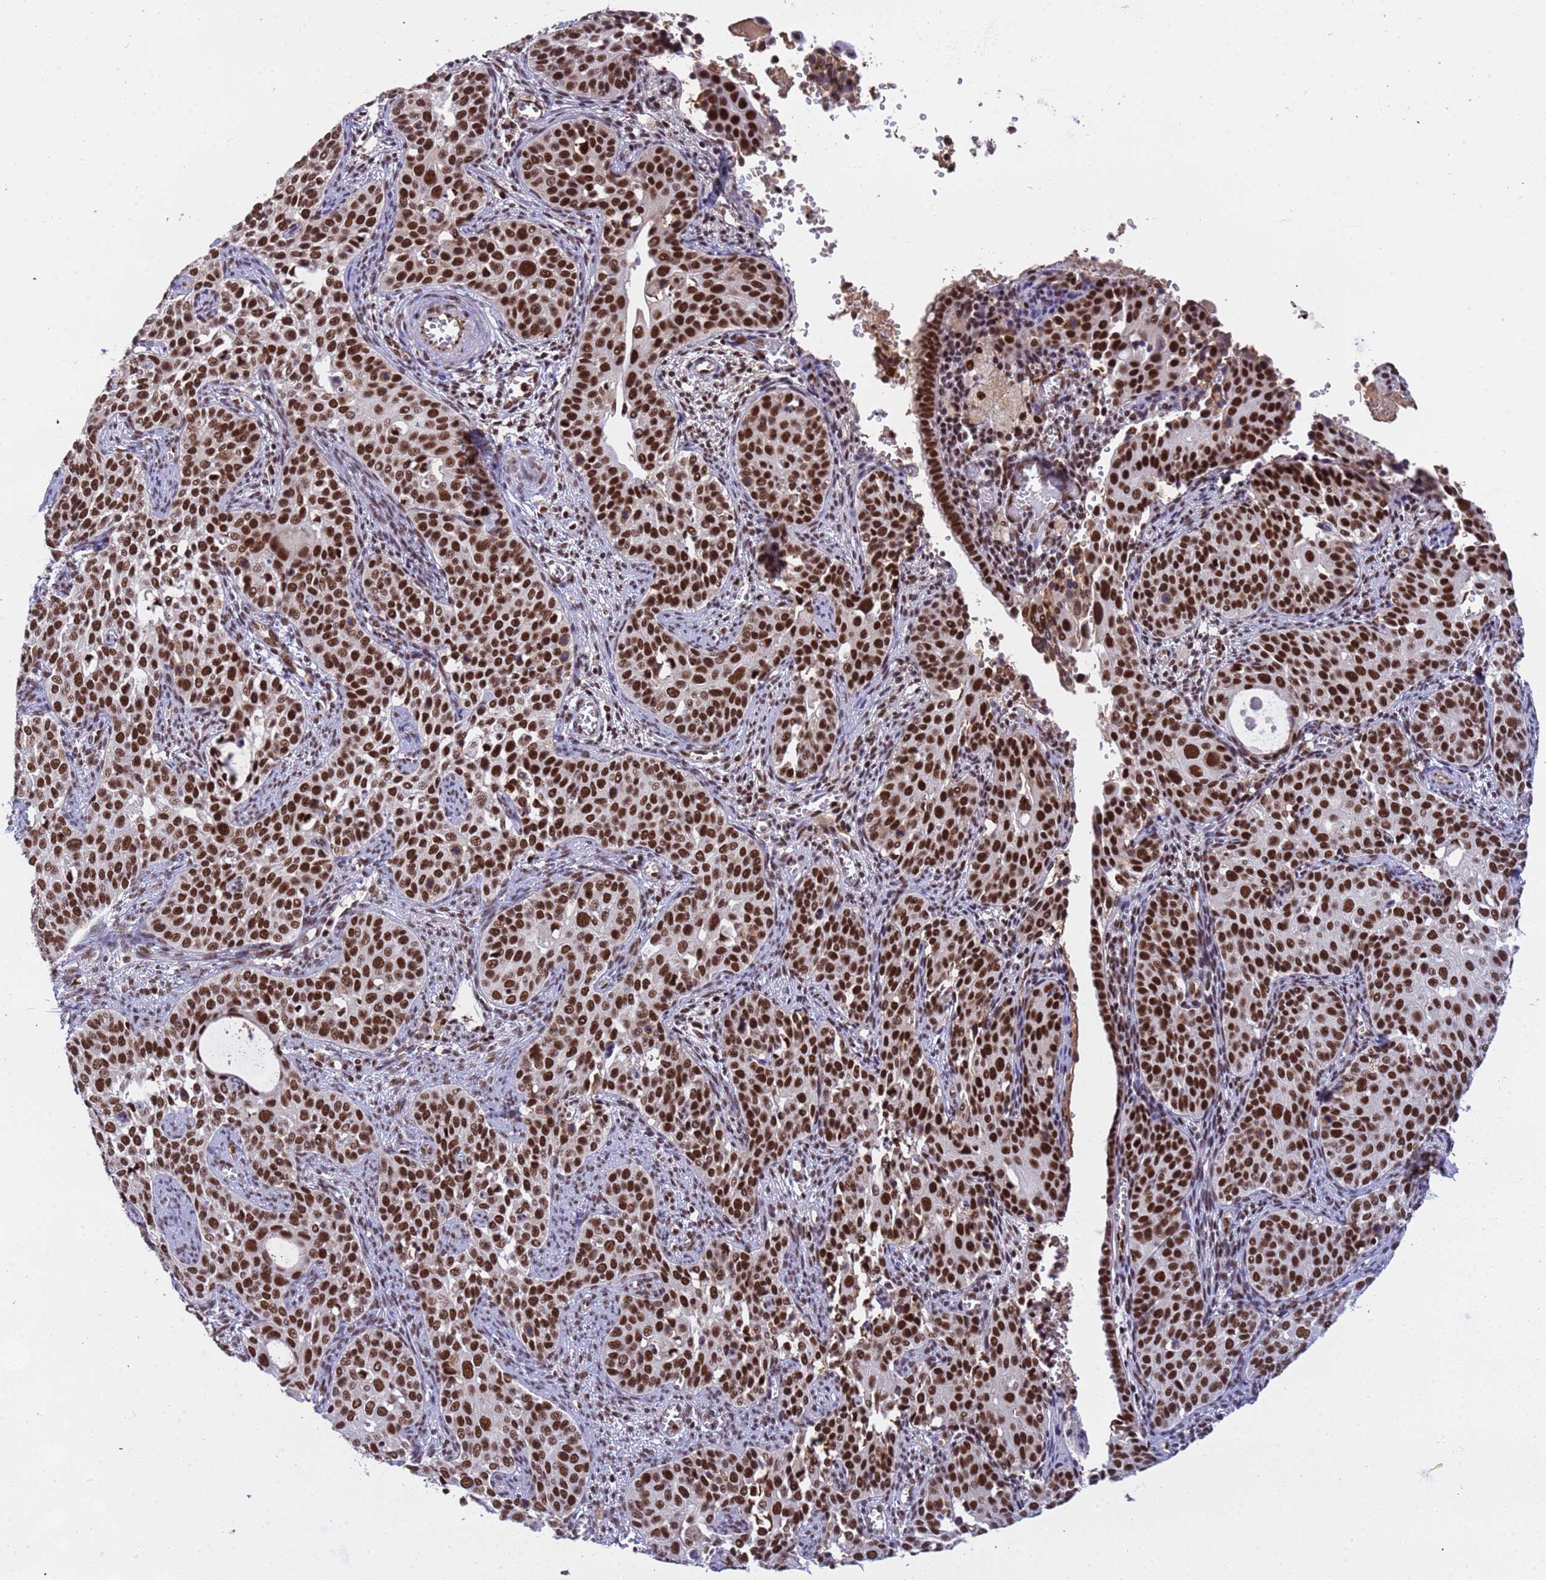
{"staining": {"intensity": "strong", "quantity": ">75%", "location": "nuclear"}, "tissue": "cervical cancer", "cell_type": "Tumor cells", "image_type": "cancer", "snomed": [{"axis": "morphology", "description": "Squamous cell carcinoma, NOS"}, {"axis": "topography", "description": "Cervix"}], "caption": "Strong nuclear positivity for a protein is appreciated in approximately >75% of tumor cells of cervical cancer using immunohistochemistry (IHC).", "gene": "SRRT", "patient": {"sex": "female", "age": 44}}